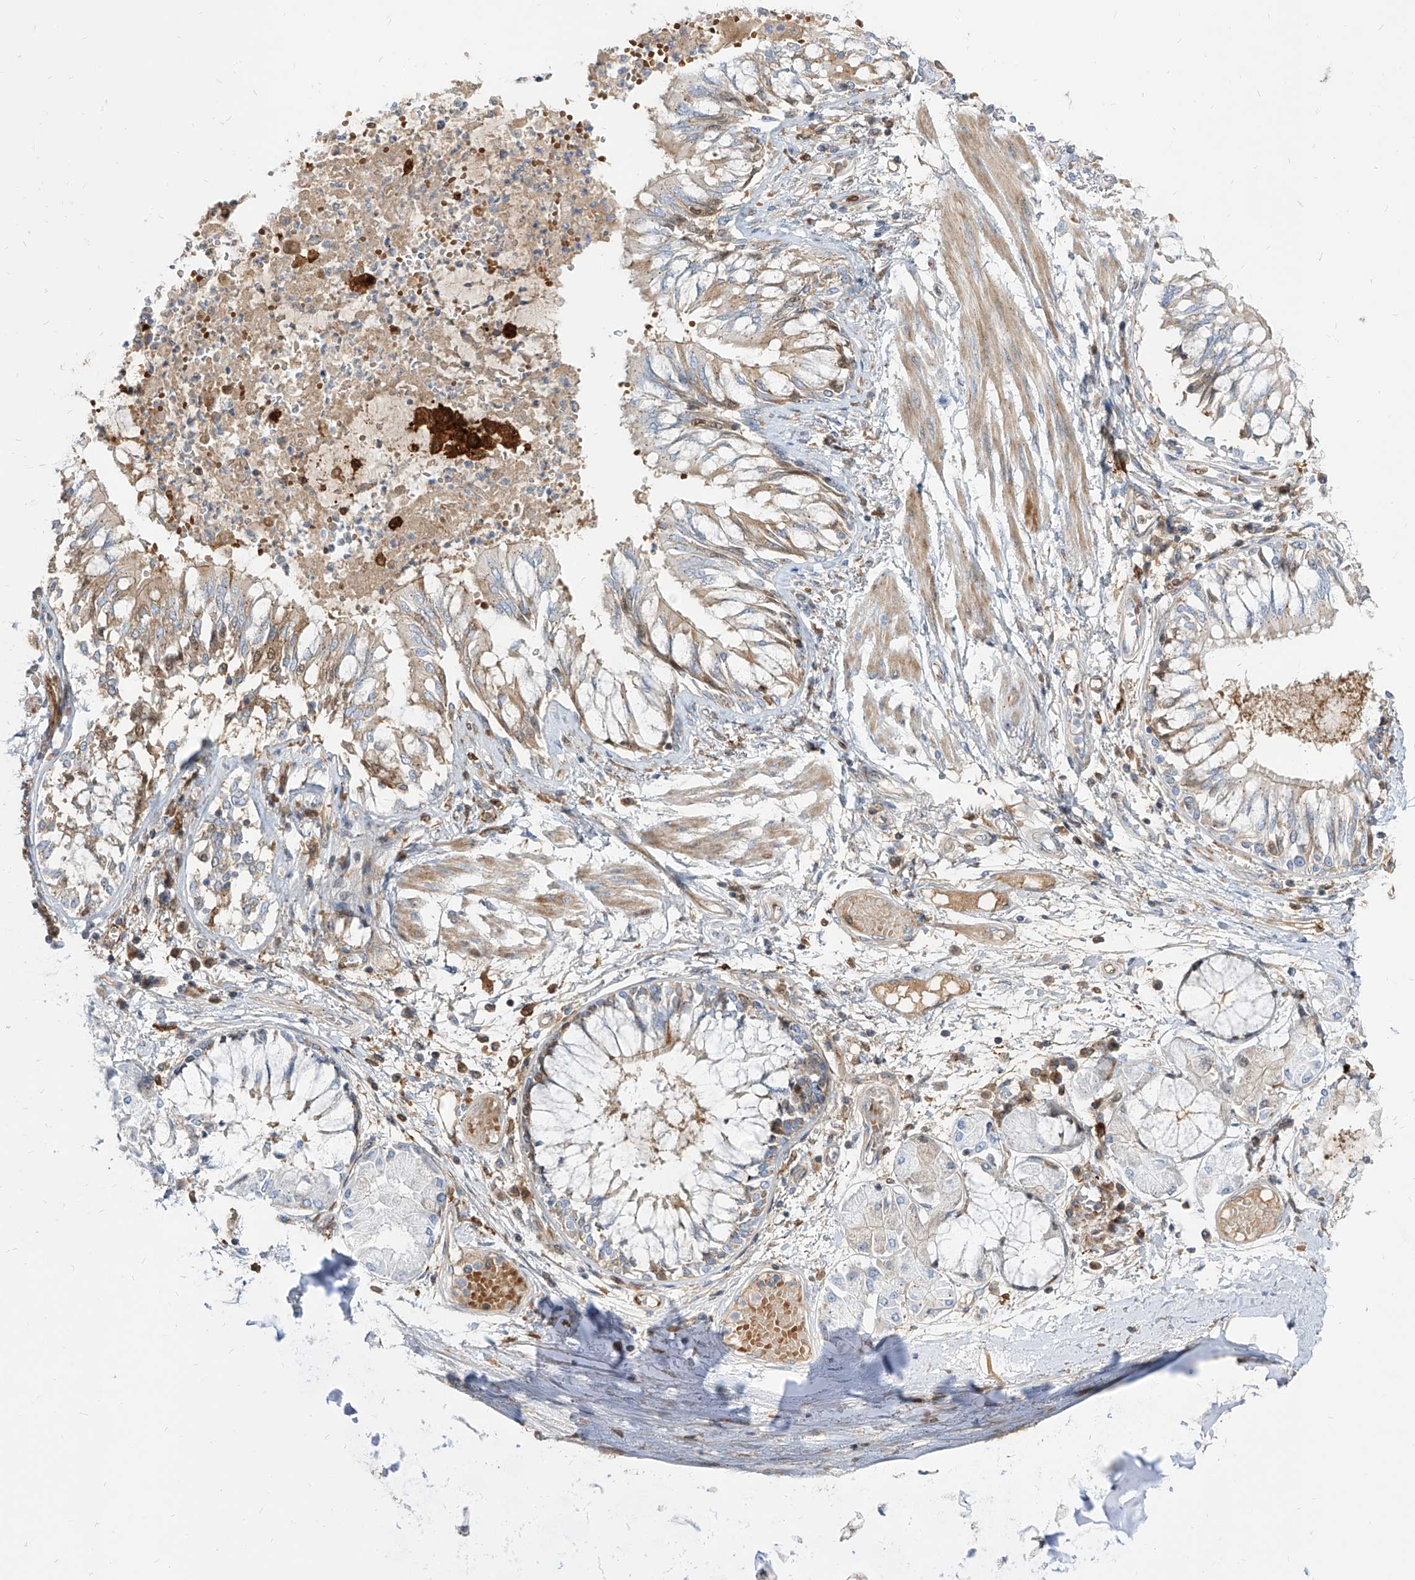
{"staining": {"intensity": "moderate", "quantity": "<25%", "location": "cytoplasmic/membranous"}, "tissue": "bronchus", "cell_type": "Respiratory epithelial cells", "image_type": "normal", "snomed": [{"axis": "morphology", "description": "Normal tissue, NOS"}, {"axis": "topography", "description": "Cartilage tissue"}, {"axis": "topography", "description": "Bronchus"}, {"axis": "topography", "description": "Lung"}], "caption": "Moderate cytoplasmic/membranous staining for a protein is present in approximately <25% of respiratory epithelial cells of benign bronchus using IHC.", "gene": "KYNU", "patient": {"sex": "female", "age": 49}}